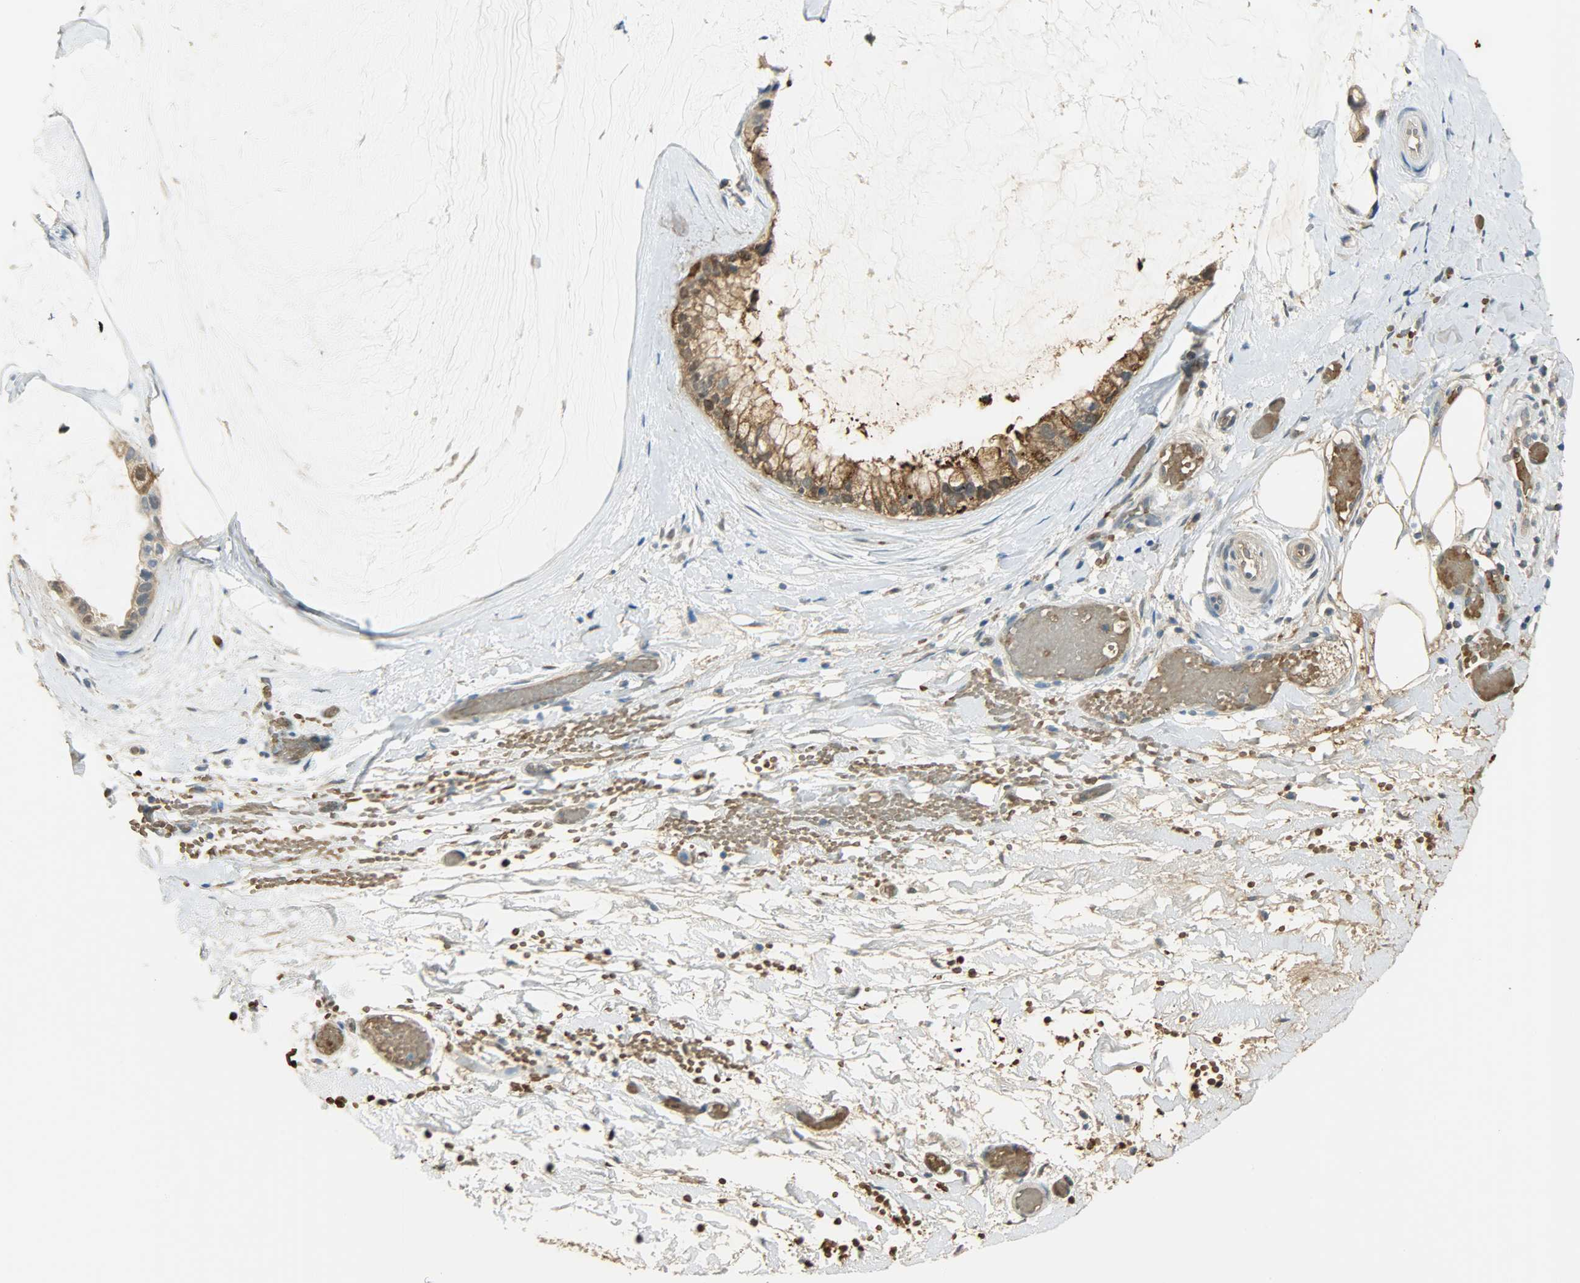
{"staining": {"intensity": "moderate", "quantity": ">75%", "location": "cytoplasmic/membranous"}, "tissue": "ovarian cancer", "cell_type": "Tumor cells", "image_type": "cancer", "snomed": [{"axis": "morphology", "description": "Cystadenocarcinoma, mucinous, NOS"}, {"axis": "topography", "description": "Ovary"}], "caption": "Approximately >75% of tumor cells in human mucinous cystadenocarcinoma (ovarian) reveal moderate cytoplasmic/membranous protein staining as visualized by brown immunohistochemical staining.", "gene": "PRMT5", "patient": {"sex": "female", "age": 39}}